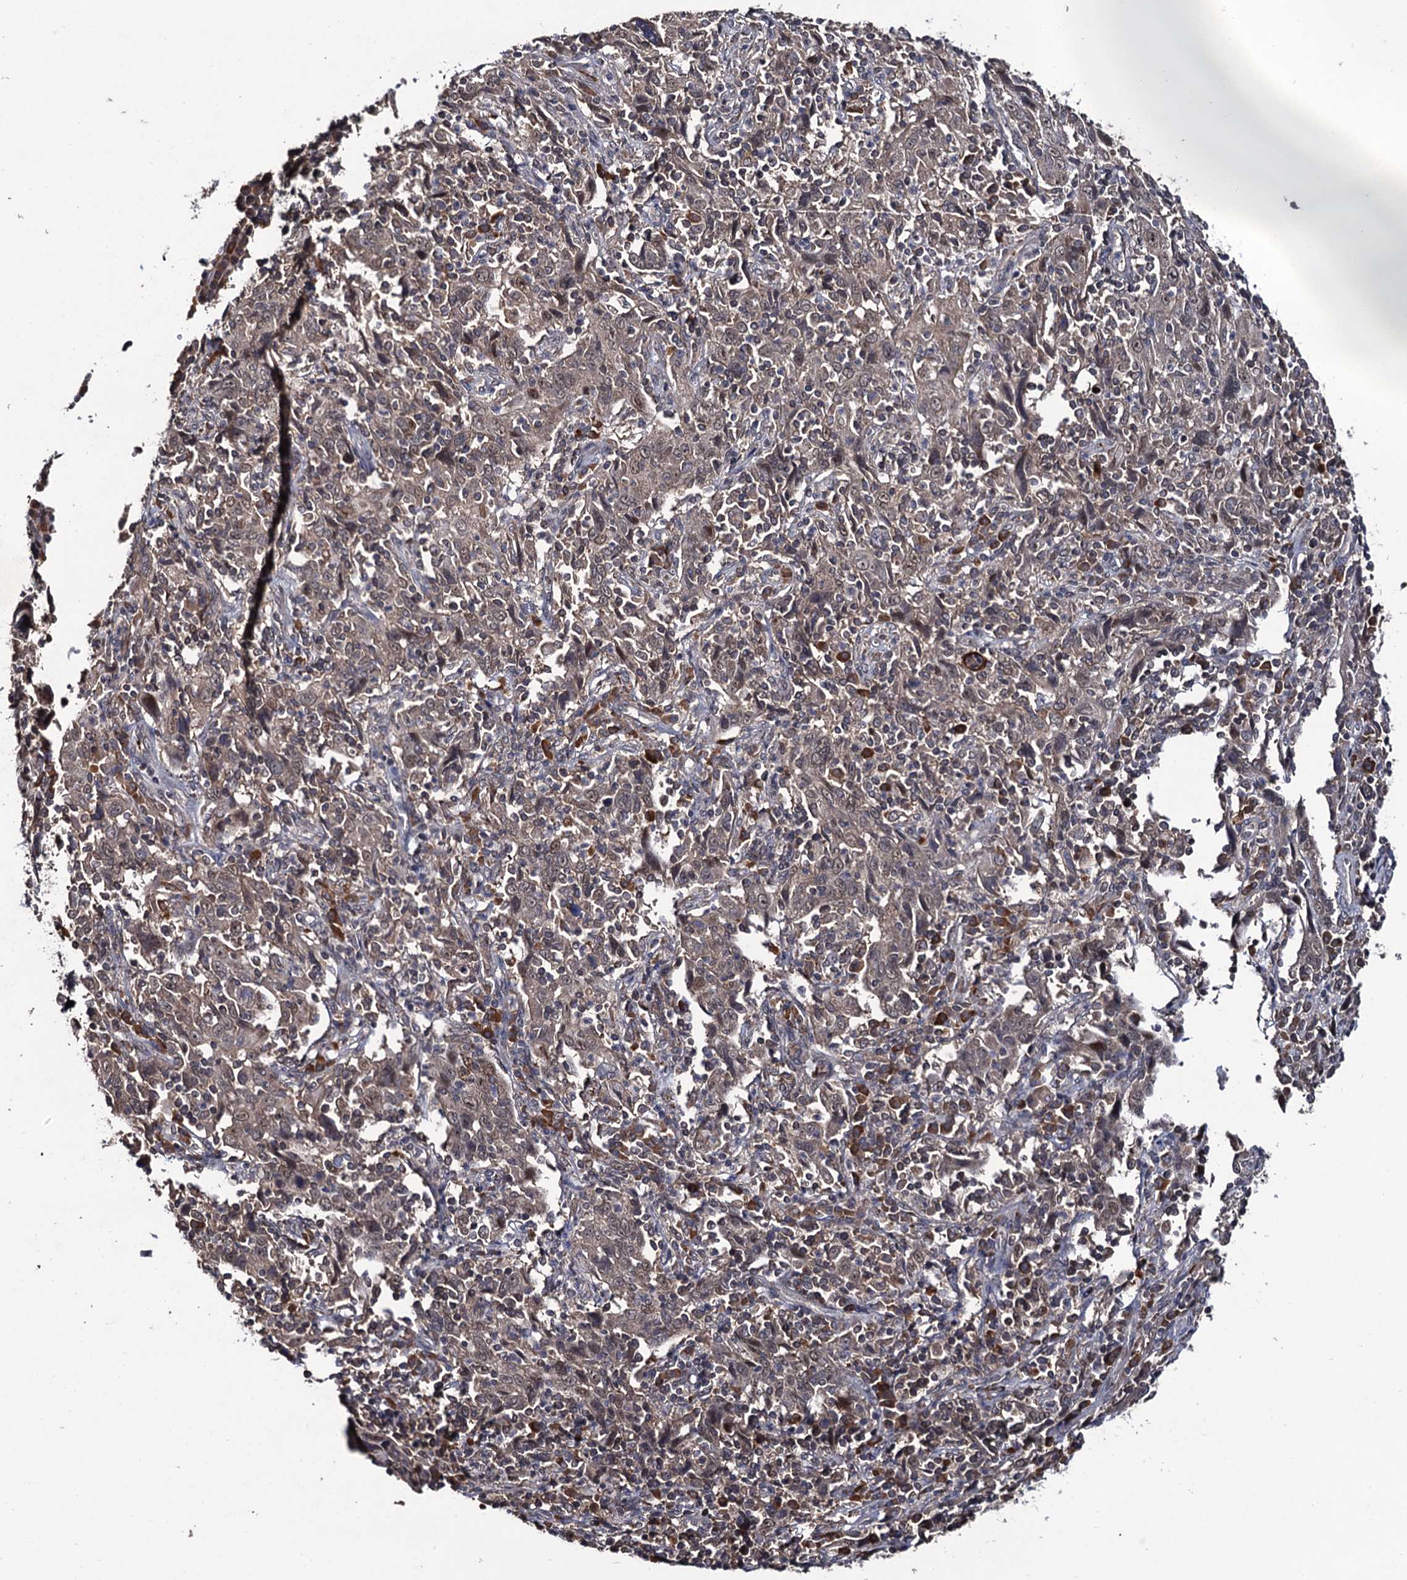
{"staining": {"intensity": "weak", "quantity": "<25%", "location": "cytoplasmic/membranous,nuclear"}, "tissue": "cervical cancer", "cell_type": "Tumor cells", "image_type": "cancer", "snomed": [{"axis": "morphology", "description": "Squamous cell carcinoma, NOS"}, {"axis": "topography", "description": "Cervix"}], "caption": "IHC photomicrograph of neoplastic tissue: cervical squamous cell carcinoma stained with DAB (3,3'-diaminobenzidine) shows no significant protein expression in tumor cells.", "gene": "LRRC63", "patient": {"sex": "female", "age": 46}}